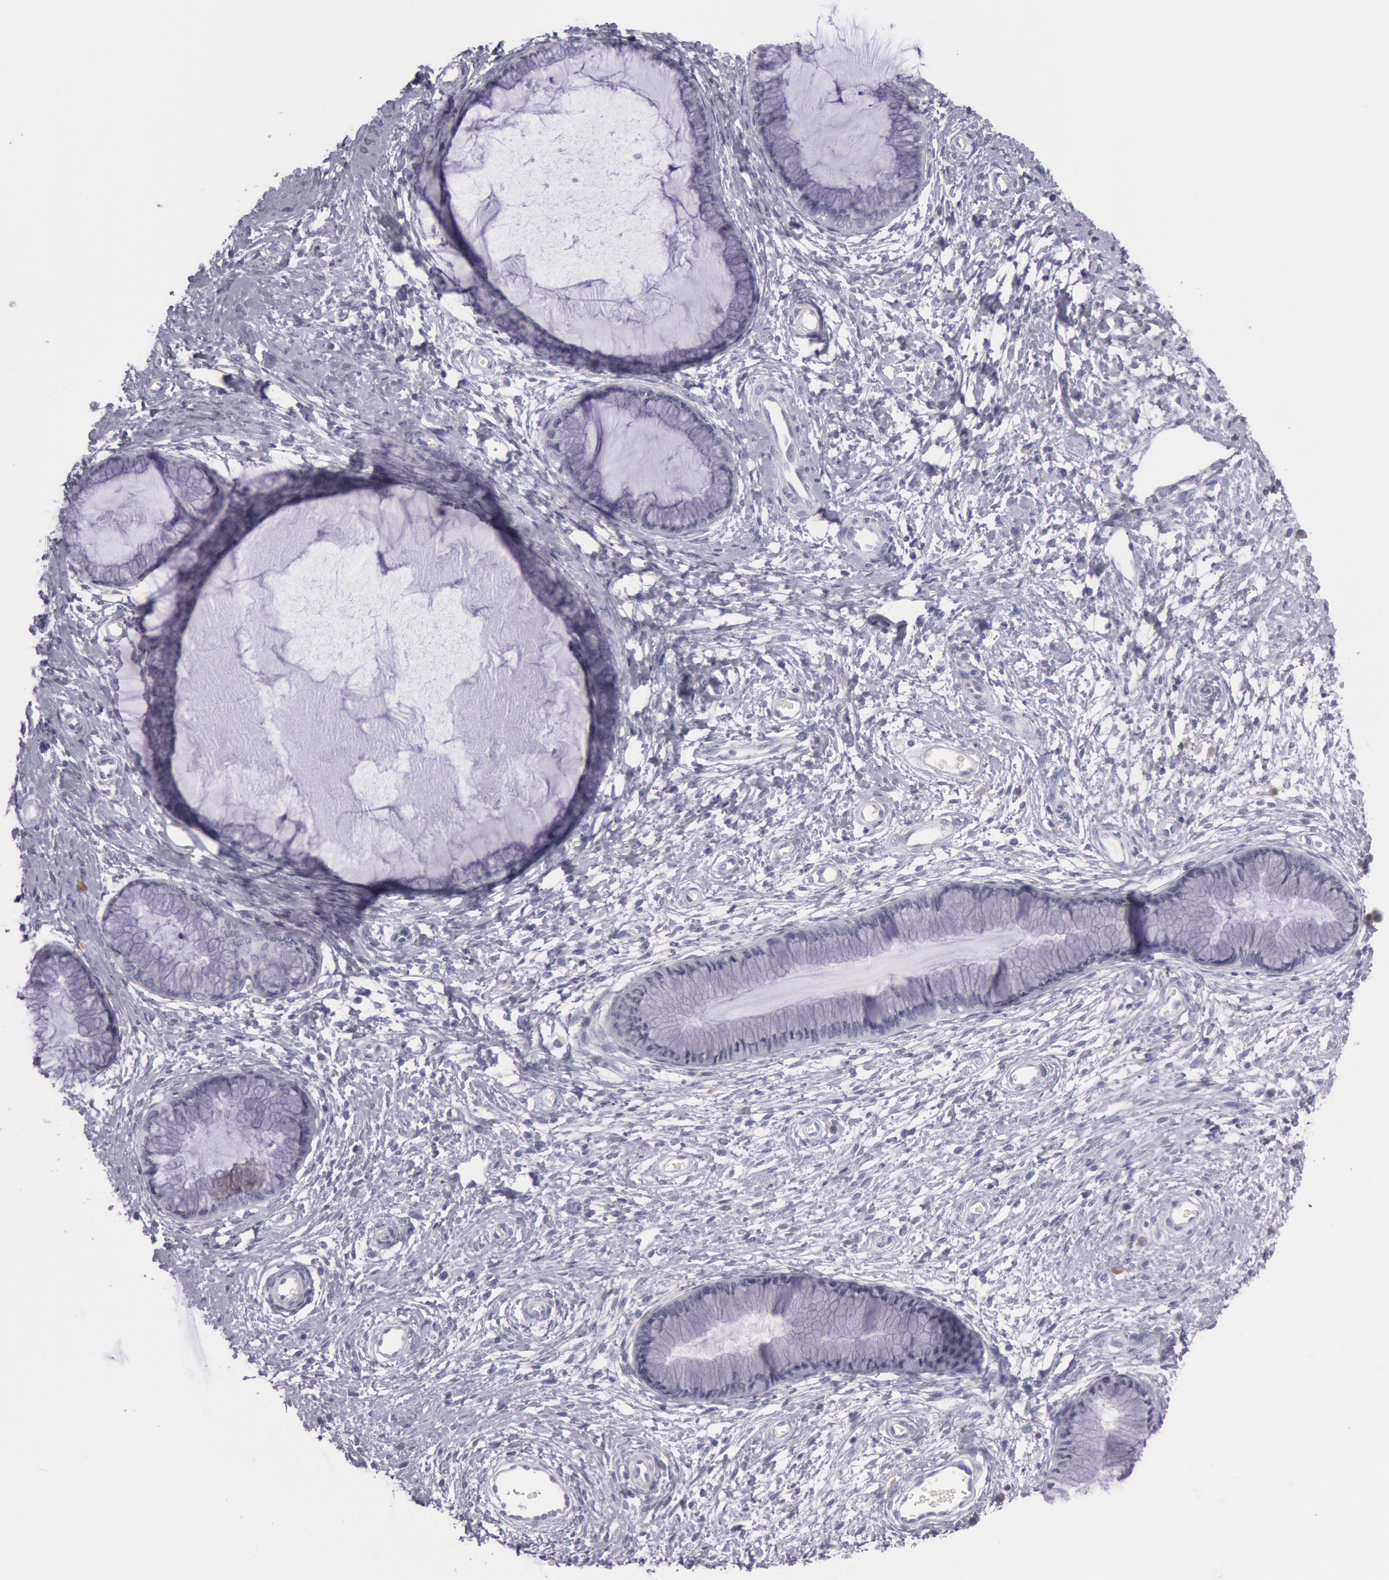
{"staining": {"intensity": "negative", "quantity": "none", "location": "none"}, "tissue": "cervix", "cell_type": "Glandular cells", "image_type": "normal", "snomed": [{"axis": "morphology", "description": "Normal tissue, NOS"}, {"axis": "topography", "description": "Cervix"}], "caption": "A photomicrograph of cervix stained for a protein demonstrates no brown staining in glandular cells. The staining is performed using DAB brown chromogen with nuclei counter-stained in using hematoxylin.", "gene": "EGFR", "patient": {"sex": "female", "age": 27}}